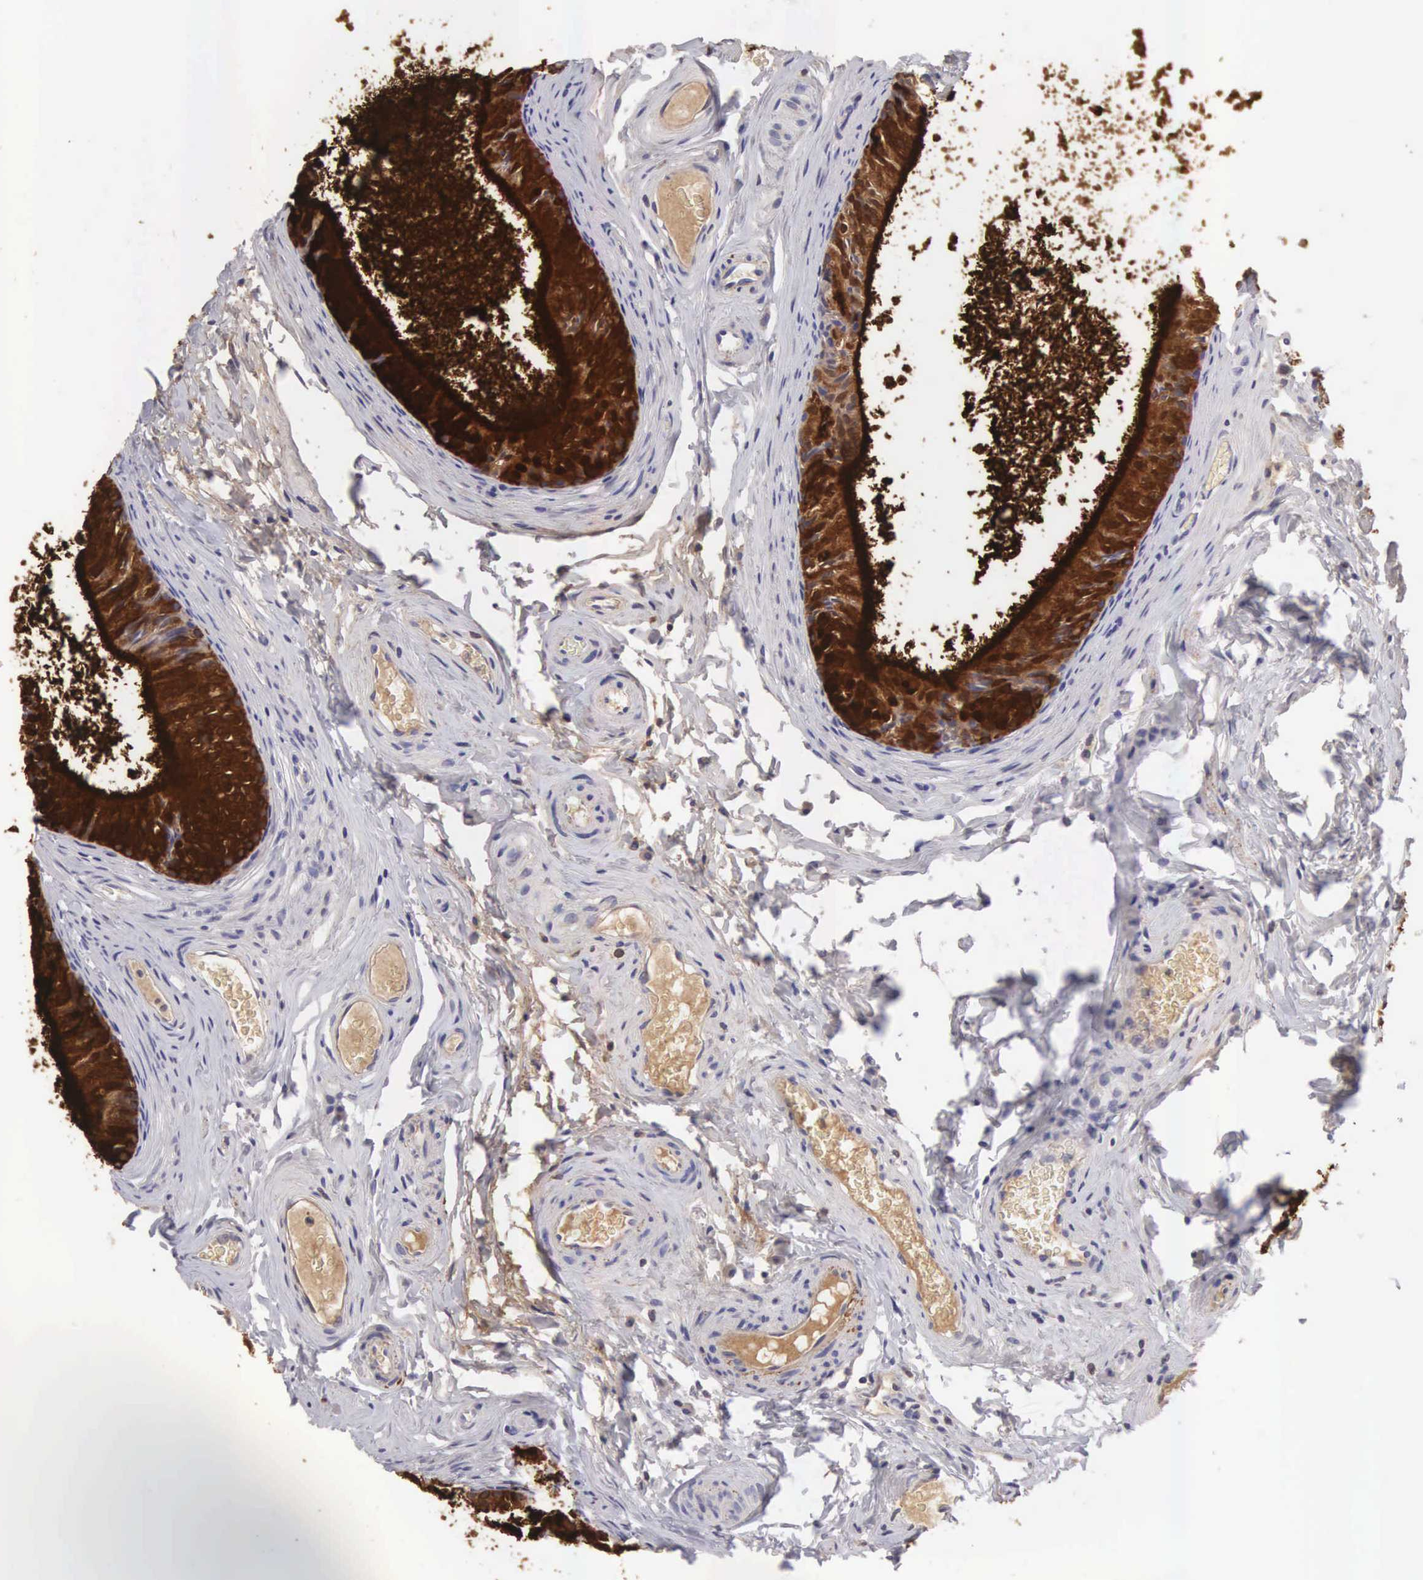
{"staining": {"intensity": "strong", "quantity": ">75%", "location": "cytoplasmic/membranous"}, "tissue": "epididymis", "cell_type": "Glandular cells", "image_type": "normal", "snomed": [{"axis": "morphology", "description": "Normal tissue, NOS"}, {"axis": "topography", "description": "Epididymis"}], "caption": "A high-resolution image shows immunohistochemistry staining of normal epididymis, which demonstrates strong cytoplasmic/membranous staining in about >75% of glandular cells. (brown staining indicates protein expression, while blue staining denotes nuclei).", "gene": "CLU", "patient": {"sex": "male", "age": 23}}